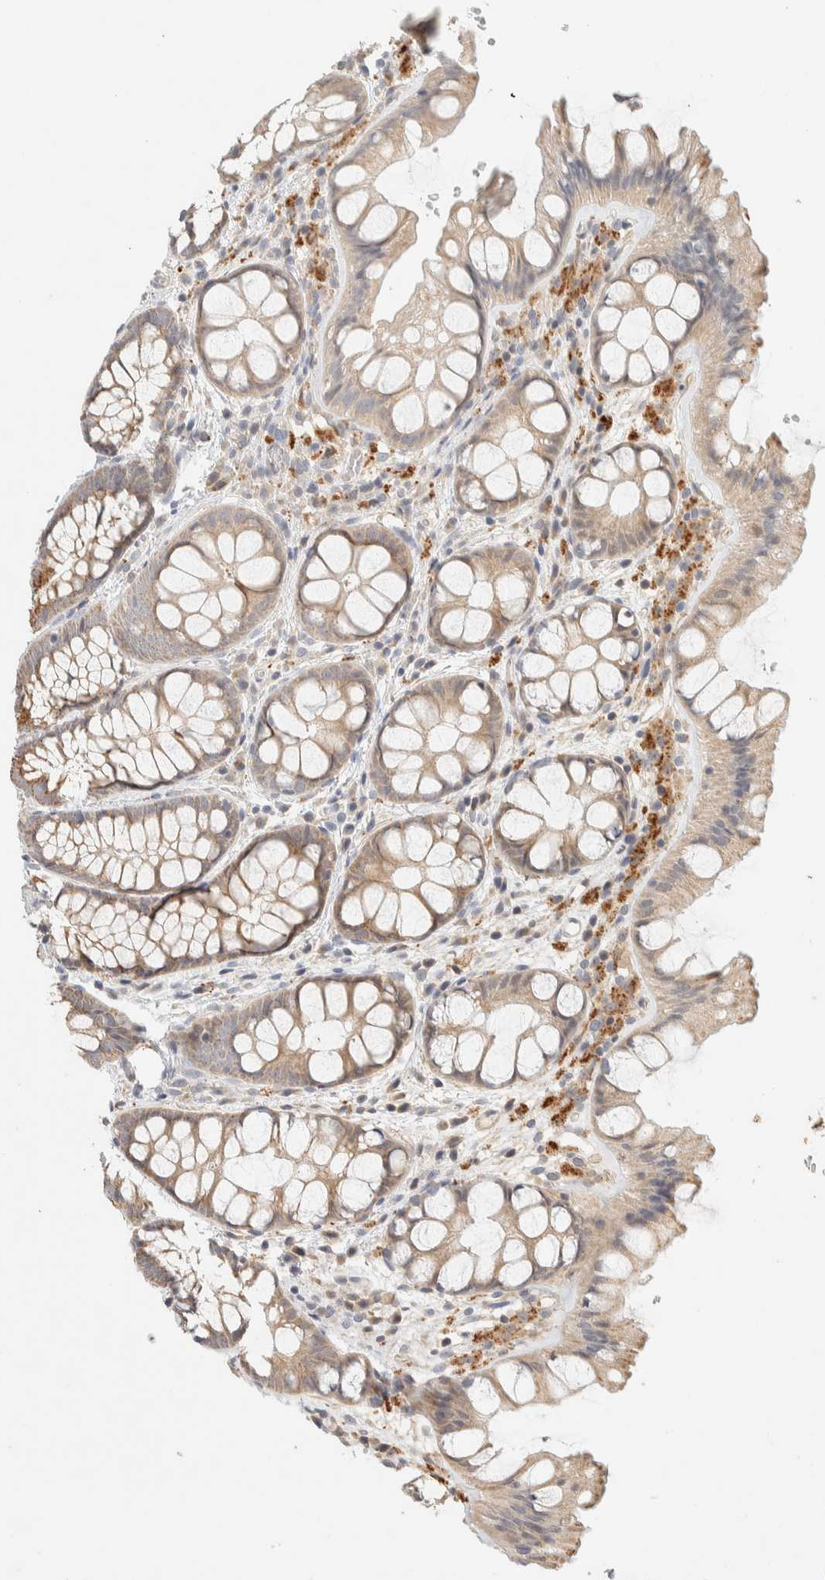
{"staining": {"intensity": "negative", "quantity": "none", "location": "none"}, "tissue": "colon", "cell_type": "Endothelial cells", "image_type": "normal", "snomed": [{"axis": "morphology", "description": "Normal tissue, NOS"}, {"axis": "topography", "description": "Colon"}], "caption": "This image is of normal colon stained with IHC to label a protein in brown with the nuclei are counter-stained blue. There is no expression in endothelial cells.", "gene": "ITPA", "patient": {"sex": "male", "age": 47}}